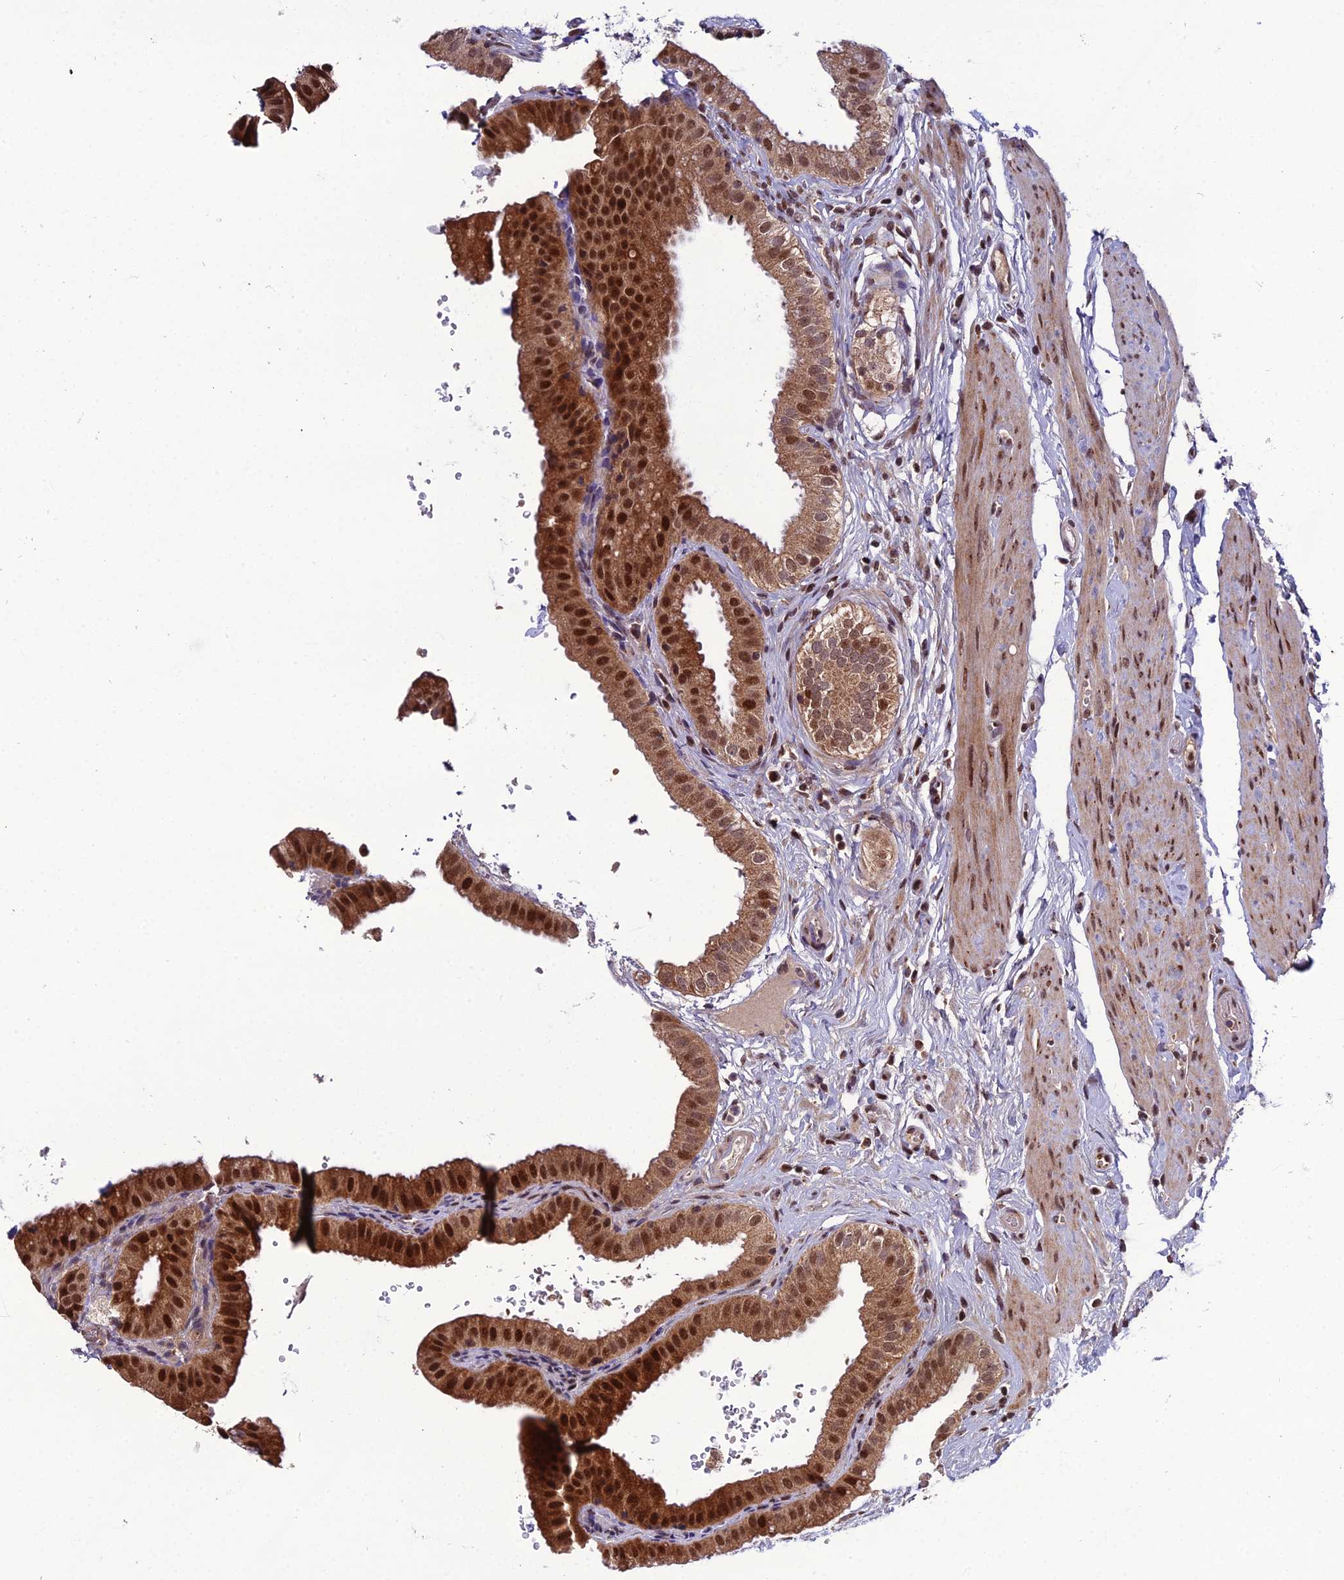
{"staining": {"intensity": "strong", "quantity": ">75%", "location": "cytoplasmic/membranous,nuclear"}, "tissue": "gallbladder", "cell_type": "Glandular cells", "image_type": "normal", "snomed": [{"axis": "morphology", "description": "Normal tissue, NOS"}, {"axis": "topography", "description": "Gallbladder"}], "caption": "Gallbladder stained for a protein (brown) shows strong cytoplasmic/membranous,nuclear positive expression in approximately >75% of glandular cells.", "gene": "ARL2", "patient": {"sex": "female", "age": 61}}